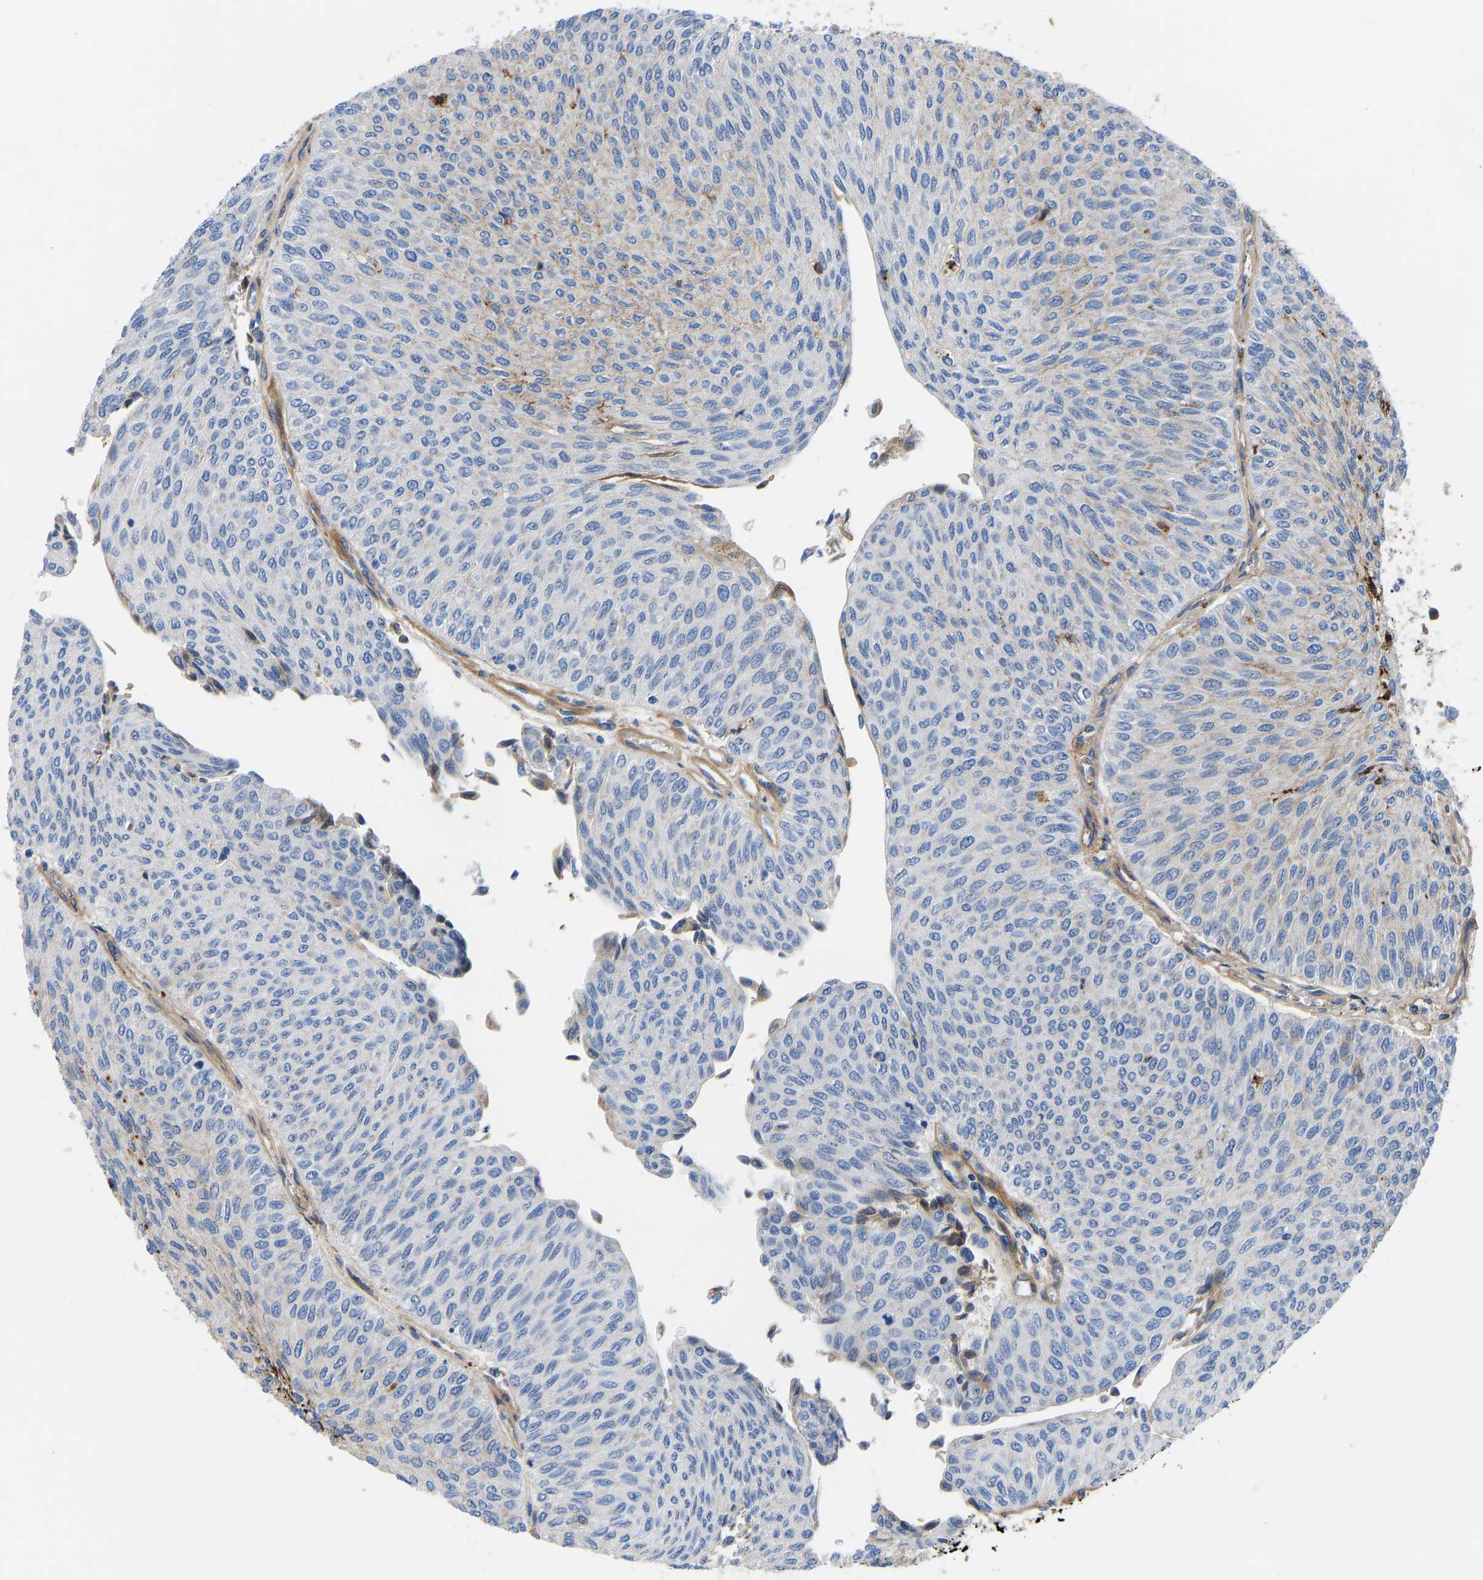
{"staining": {"intensity": "negative", "quantity": "none", "location": "none"}, "tissue": "urothelial cancer", "cell_type": "Tumor cells", "image_type": "cancer", "snomed": [{"axis": "morphology", "description": "Urothelial carcinoma, Low grade"}, {"axis": "topography", "description": "Urinary bladder"}], "caption": "An immunohistochemistry histopathology image of urothelial carcinoma (low-grade) is shown. There is no staining in tumor cells of urothelial carcinoma (low-grade).", "gene": "HSPG2", "patient": {"sex": "male", "age": 78}}